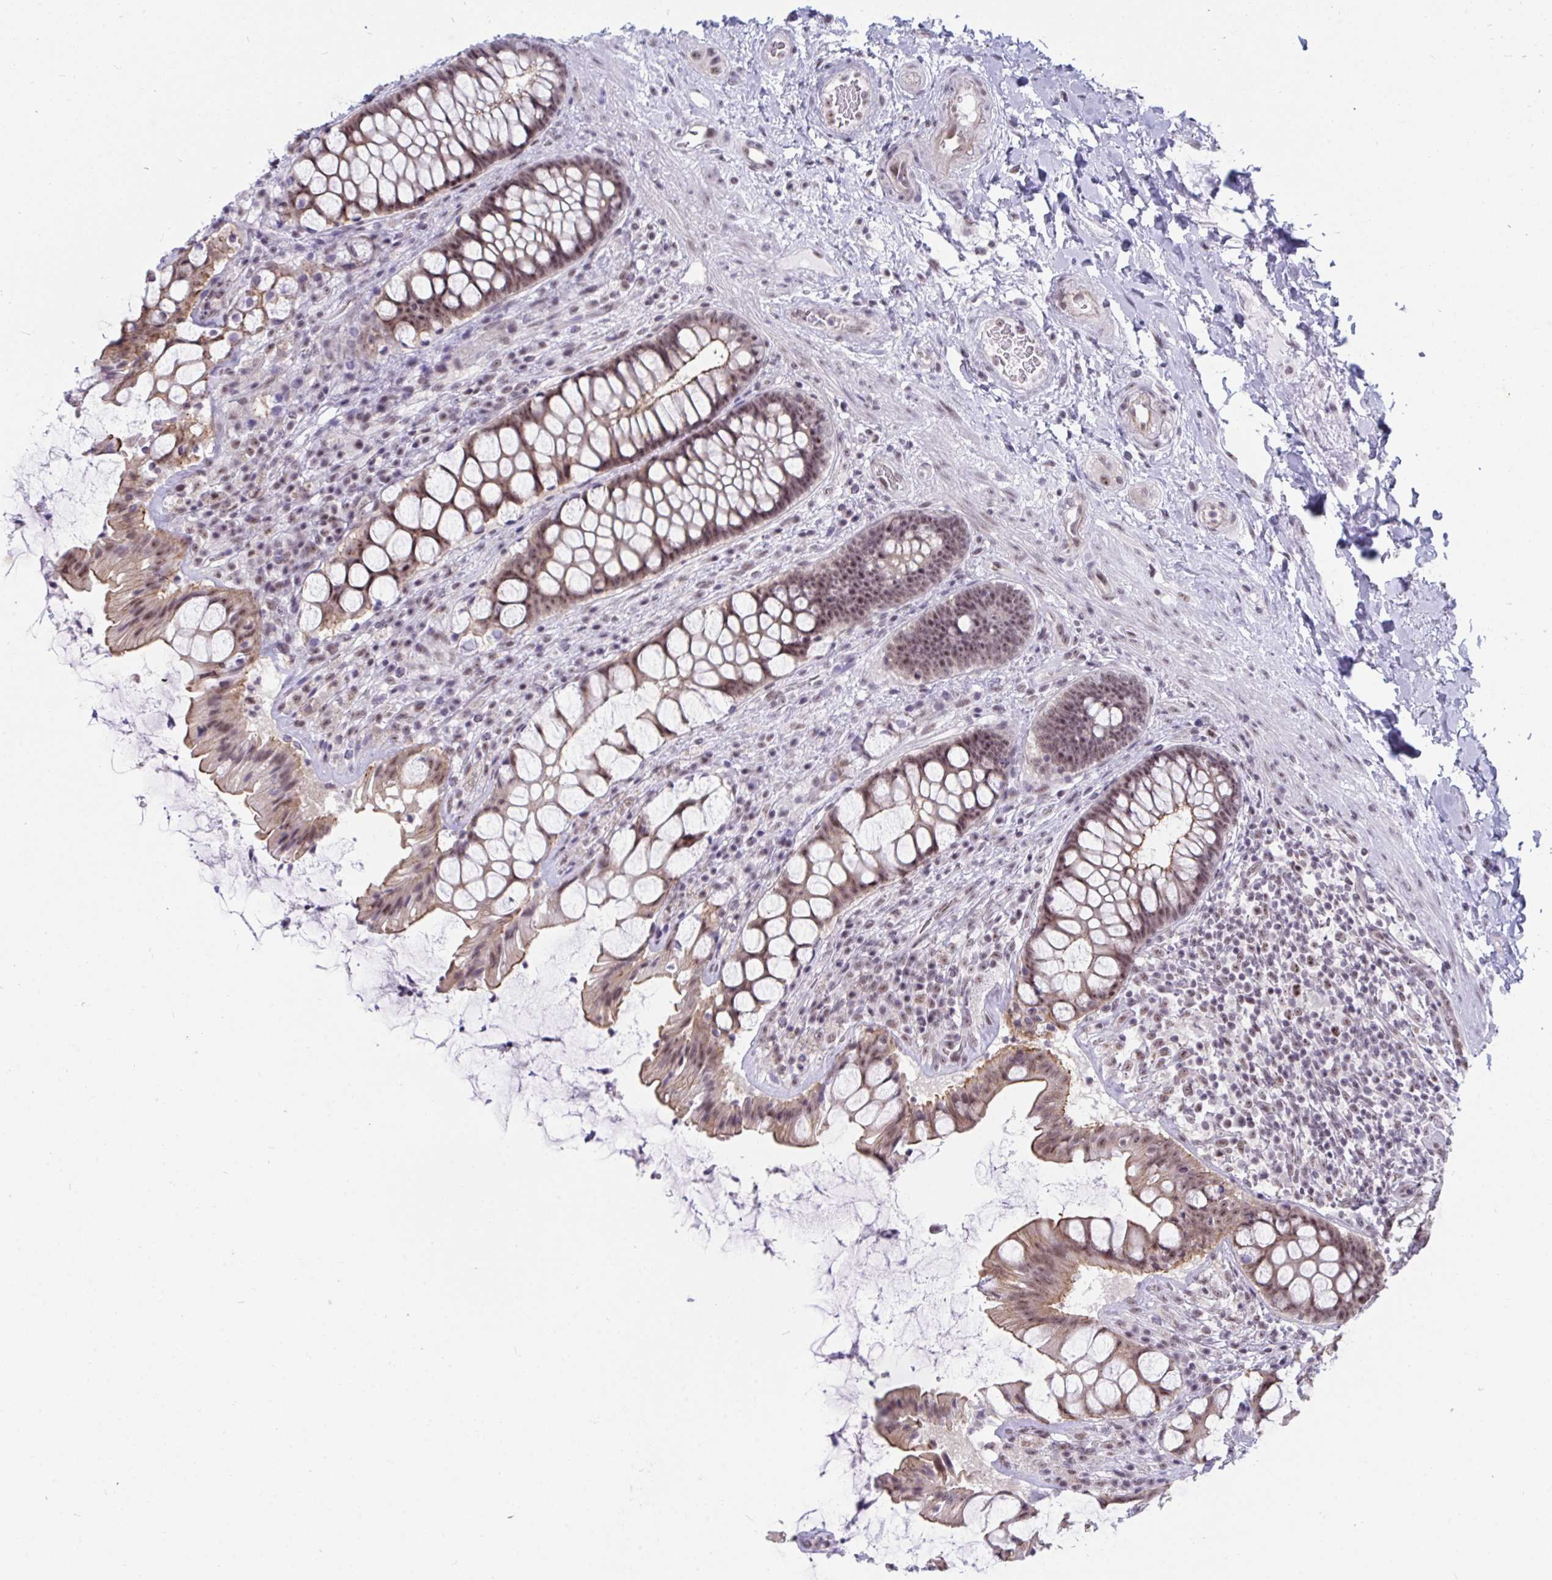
{"staining": {"intensity": "moderate", "quantity": ">75%", "location": "cytoplasmic/membranous,nuclear"}, "tissue": "rectum", "cell_type": "Glandular cells", "image_type": "normal", "snomed": [{"axis": "morphology", "description": "Normal tissue, NOS"}, {"axis": "topography", "description": "Rectum"}], "caption": "Brown immunohistochemical staining in benign human rectum demonstrates moderate cytoplasmic/membranous,nuclear expression in about >75% of glandular cells.", "gene": "PRR14", "patient": {"sex": "female", "age": 58}}